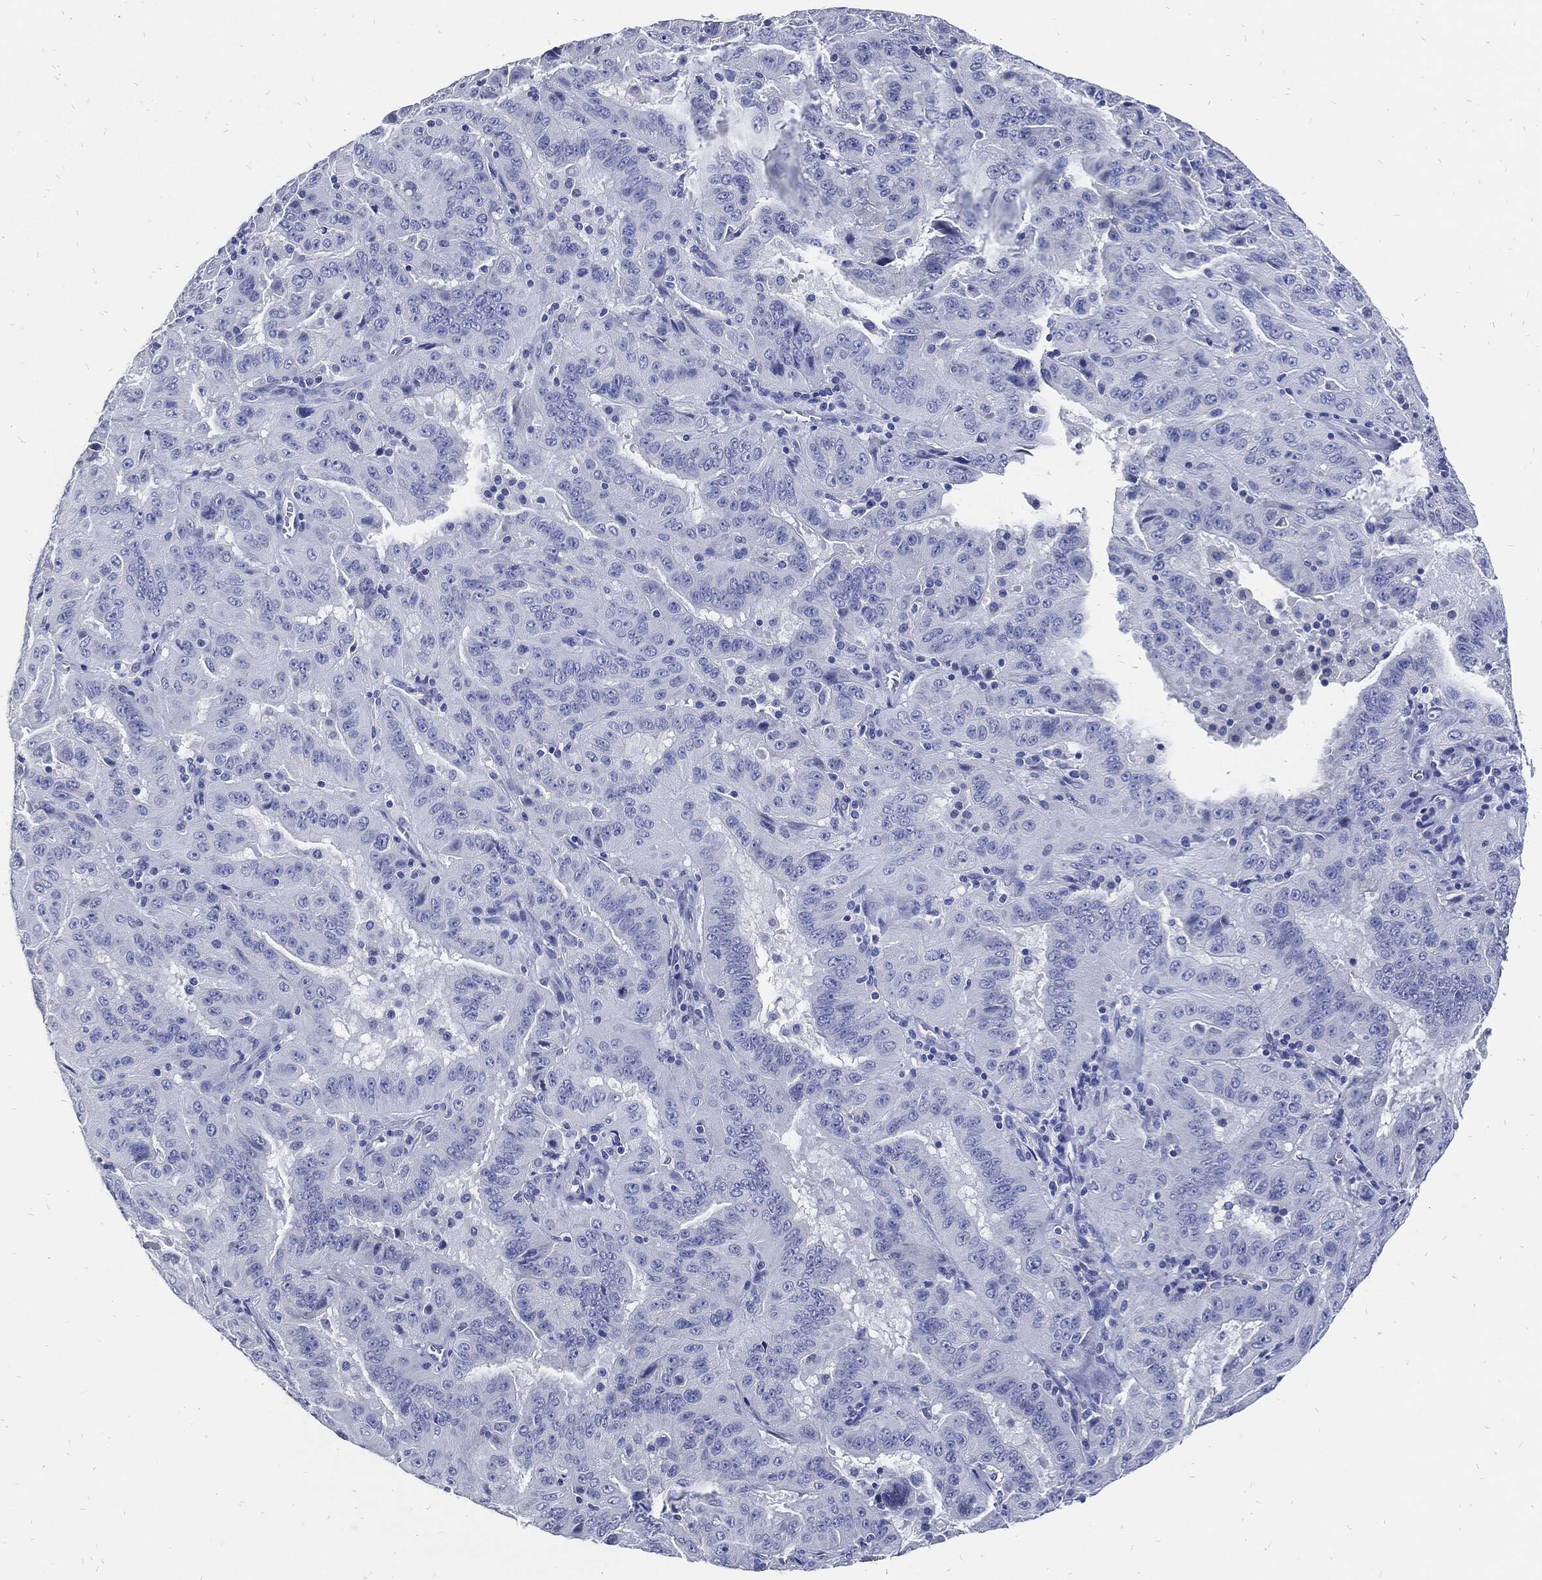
{"staining": {"intensity": "negative", "quantity": "none", "location": "none"}, "tissue": "pancreatic cancer", "cell_type": "Tumor cells", "image_type": "cancer", "snomed": [{"axis": "morphology", "description": "Adenocarcinoma, NOS"}, {"axis": "topography", "description": "Pancreas"}], "caption": "Tumor cells show no significant protein expression in adenocarcinoma (pancreatic).", "gene": "FABP4", "patient": {"sex": "male", "age": 63}}